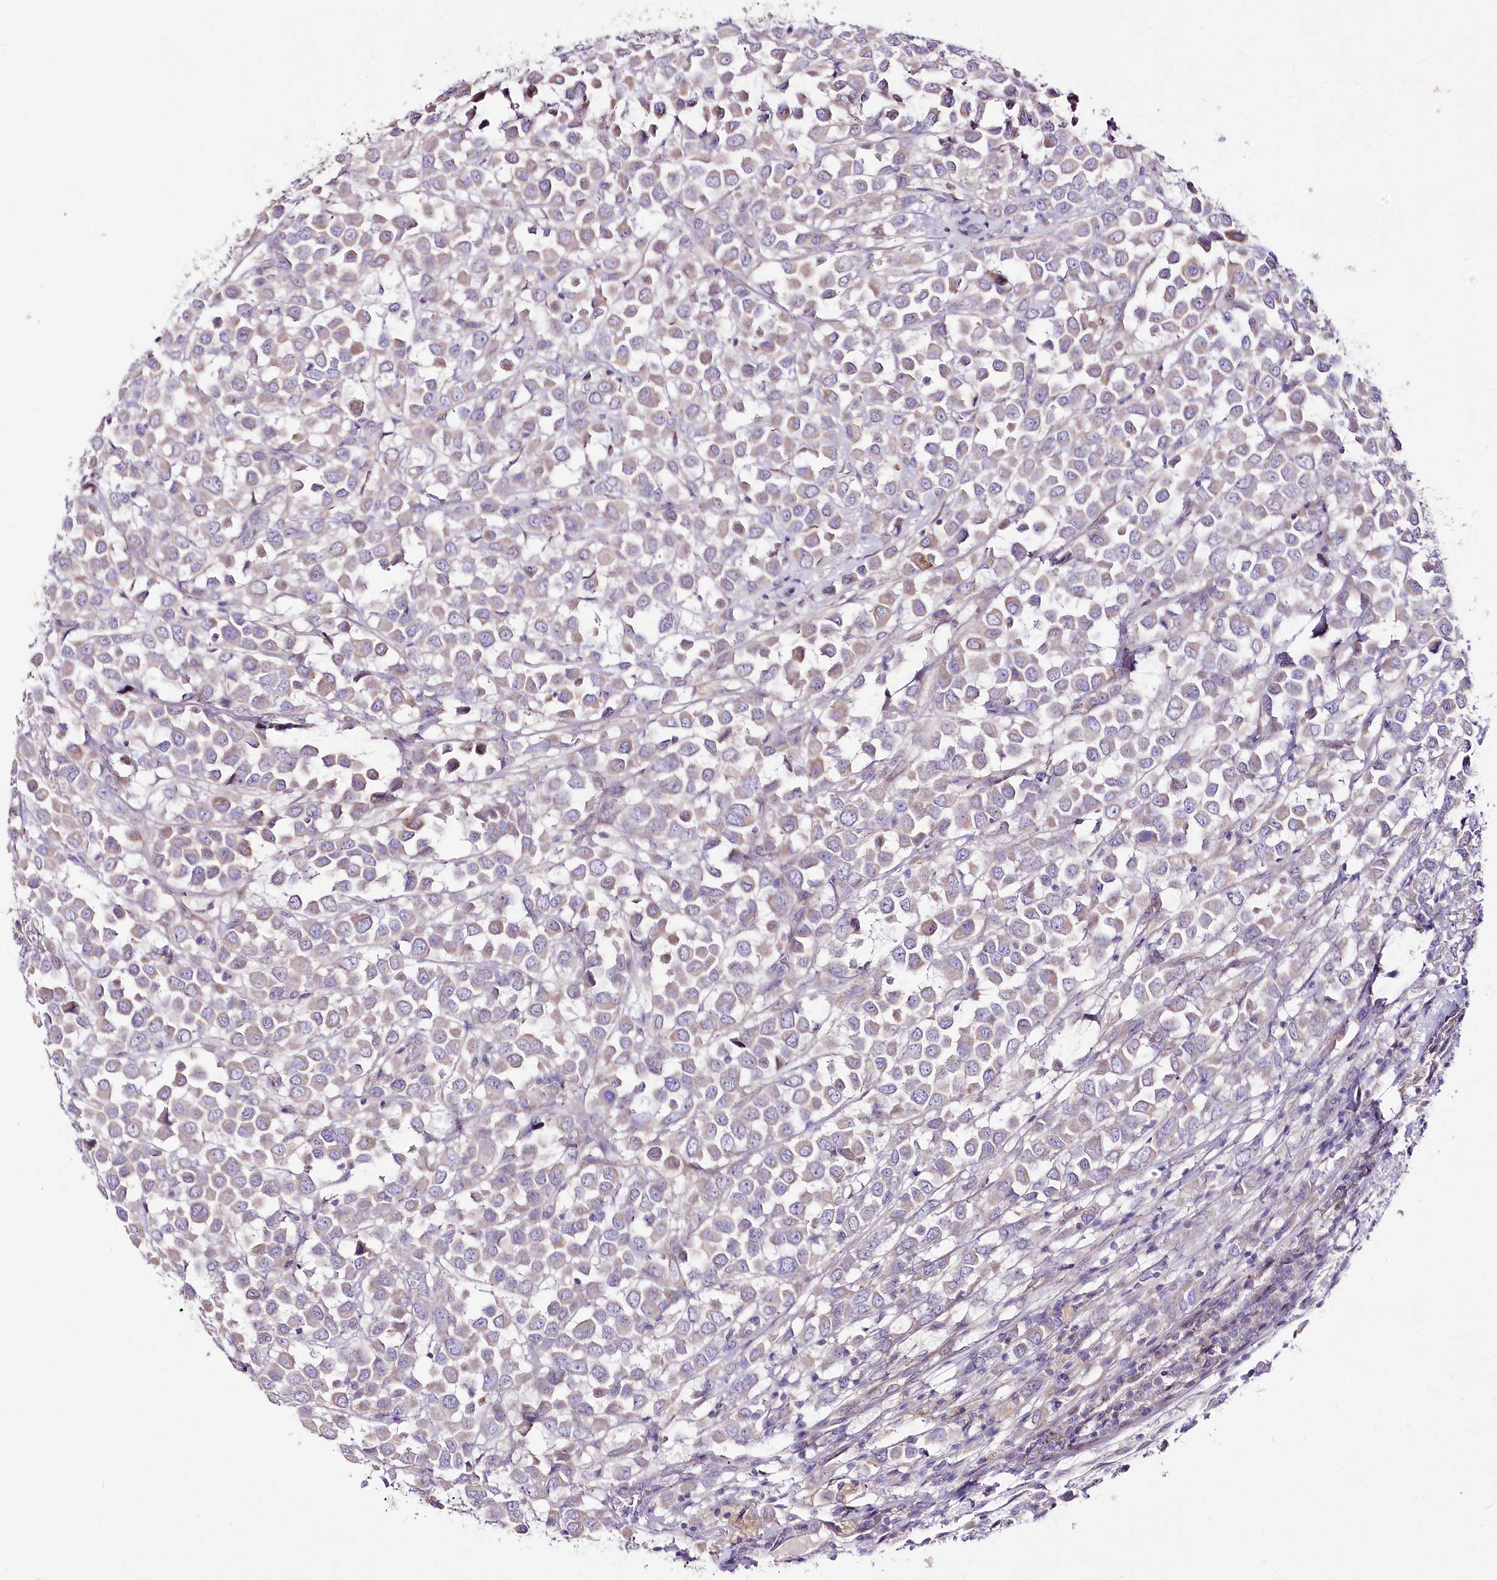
{"staining": {"intensity": "weak", "quantity": "25%-75%", "location": "cytoplasmic/membranous"}, "tissue": "breast cancer", "cell_type": "Tumor cells", "image_type": "cancer", "snomed": [{"axis": "morphology", "description": "Duct carcinoma"}, {"axis": "topography", "description": "Breast"}], "caption": "Immunohistochemical staining of breast cancer (infiltrating ductal carcinoma) reveals weak cytoplasmic/membranous protein staining in about 25%-75% of tumor cells.", "gene": "LRRC14B", "patient": {"sex": "female", "age": 61}}